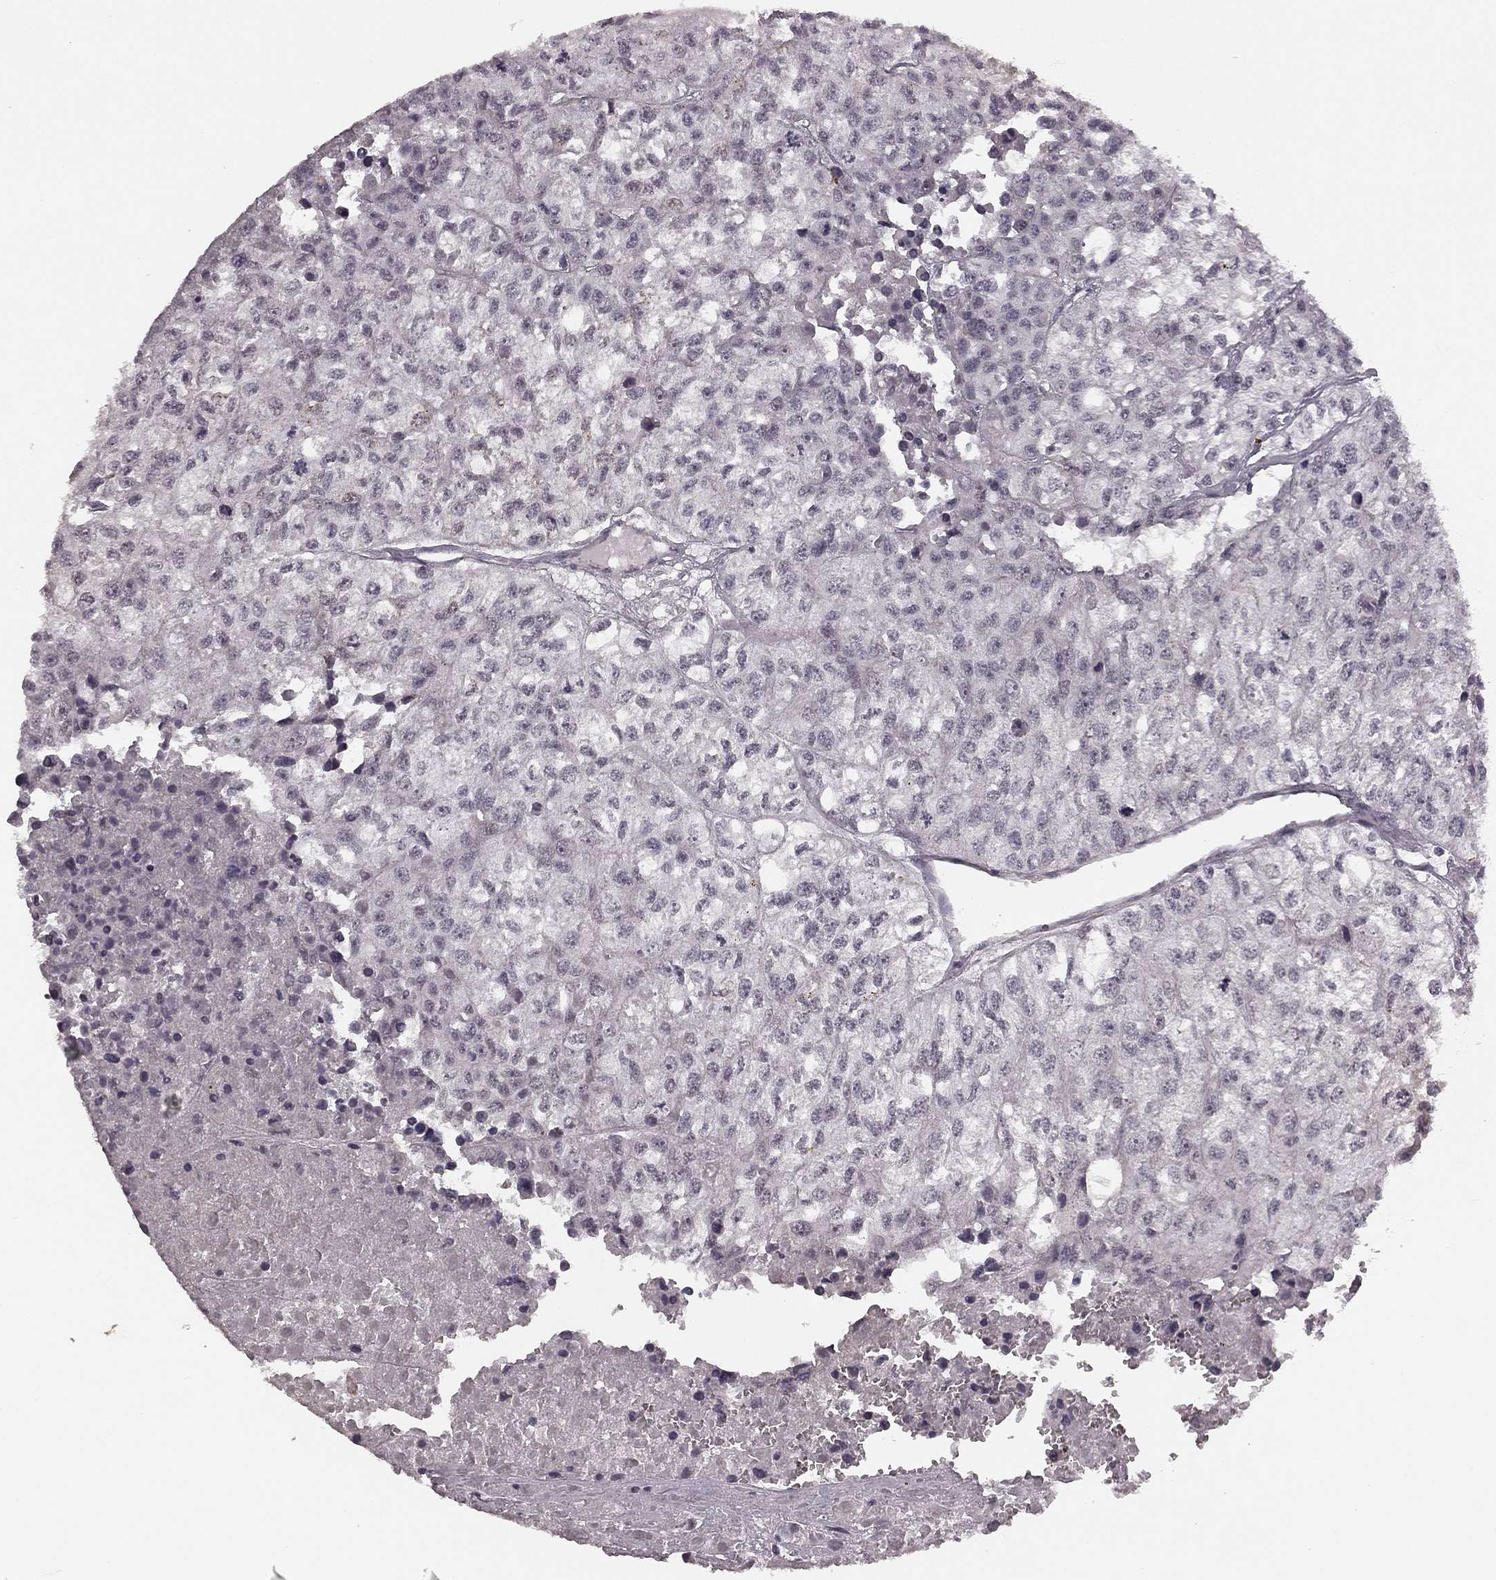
{"staining": {"intensity": "negative", "quantity": "none", "location": "none"}, "tissue": "renal cancer", "cell_type": "Tumor cells", "image_type": "cancer", "snomed": [{"axis": "morphology", "description": "Adenocarcinoma, NOS"}, {"axis": "topography", "description": "Kidney"}], "caption": "A high-resolution micrograph shows IHC staining of renal cancer (adenocarcinoma), which demonstrates no significant positivity in tumor cells.", "gene": "HCN4", "patient": {"sex": "male", "age": 56}}